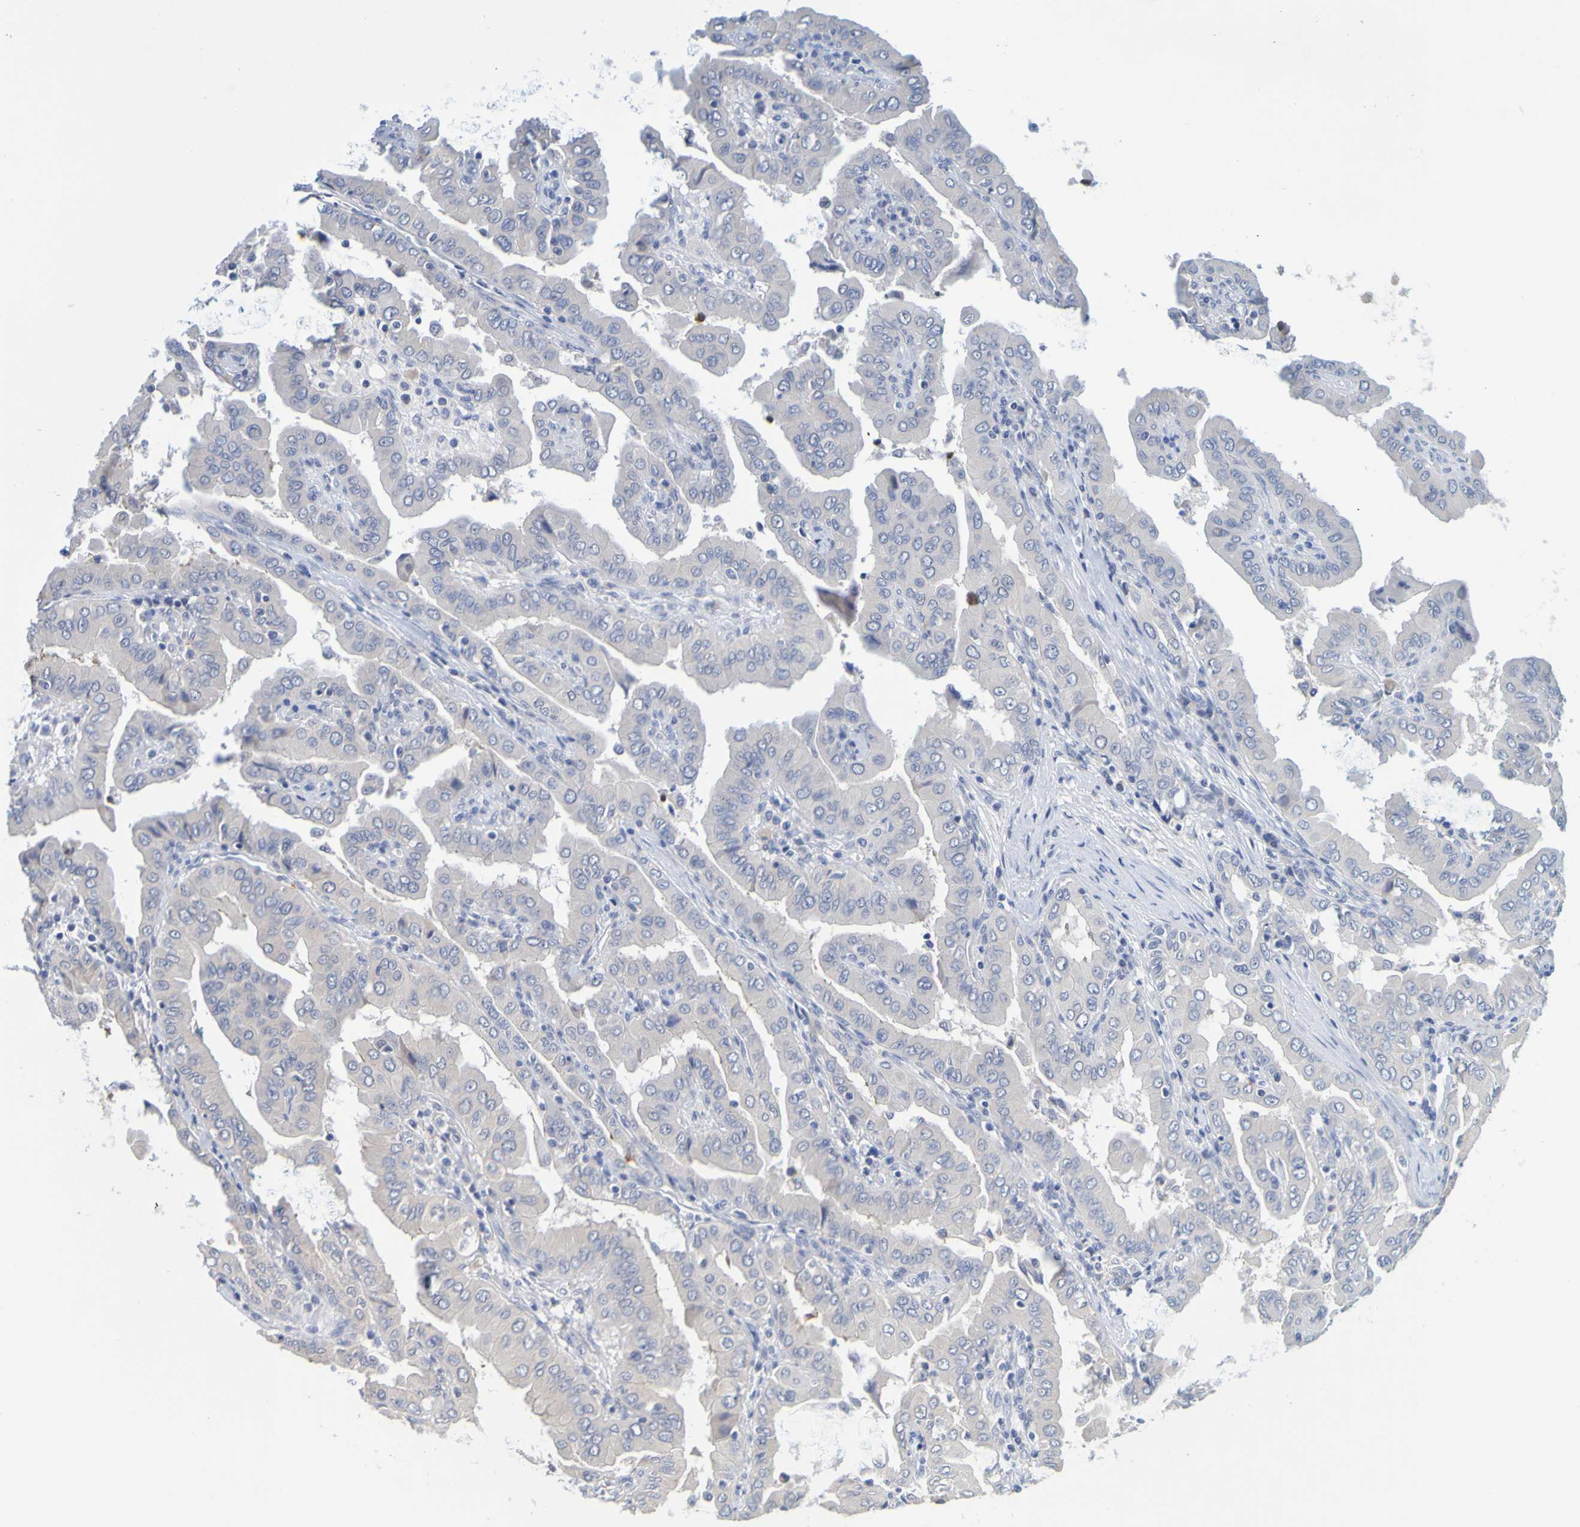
{"staining": {"intensity": "negative", "quantity": "none", "location": "none"}, "tissue": "thyroid cancer", "cell_type": "Tumor cells", "image_type": "cancer", "snomed": [{"axis": "morphology", "description": "Papillary adenocarcinoma, NOS"}, {"axis": "topography", "description": "Thyroid gland"}], "caption": "Immunohistochemistry (IHC) of human thyroid cancer demonstrates no expression in tumor cells.", "gene": "ENDOU", "patient": {"sex": "male", "age": 33}}